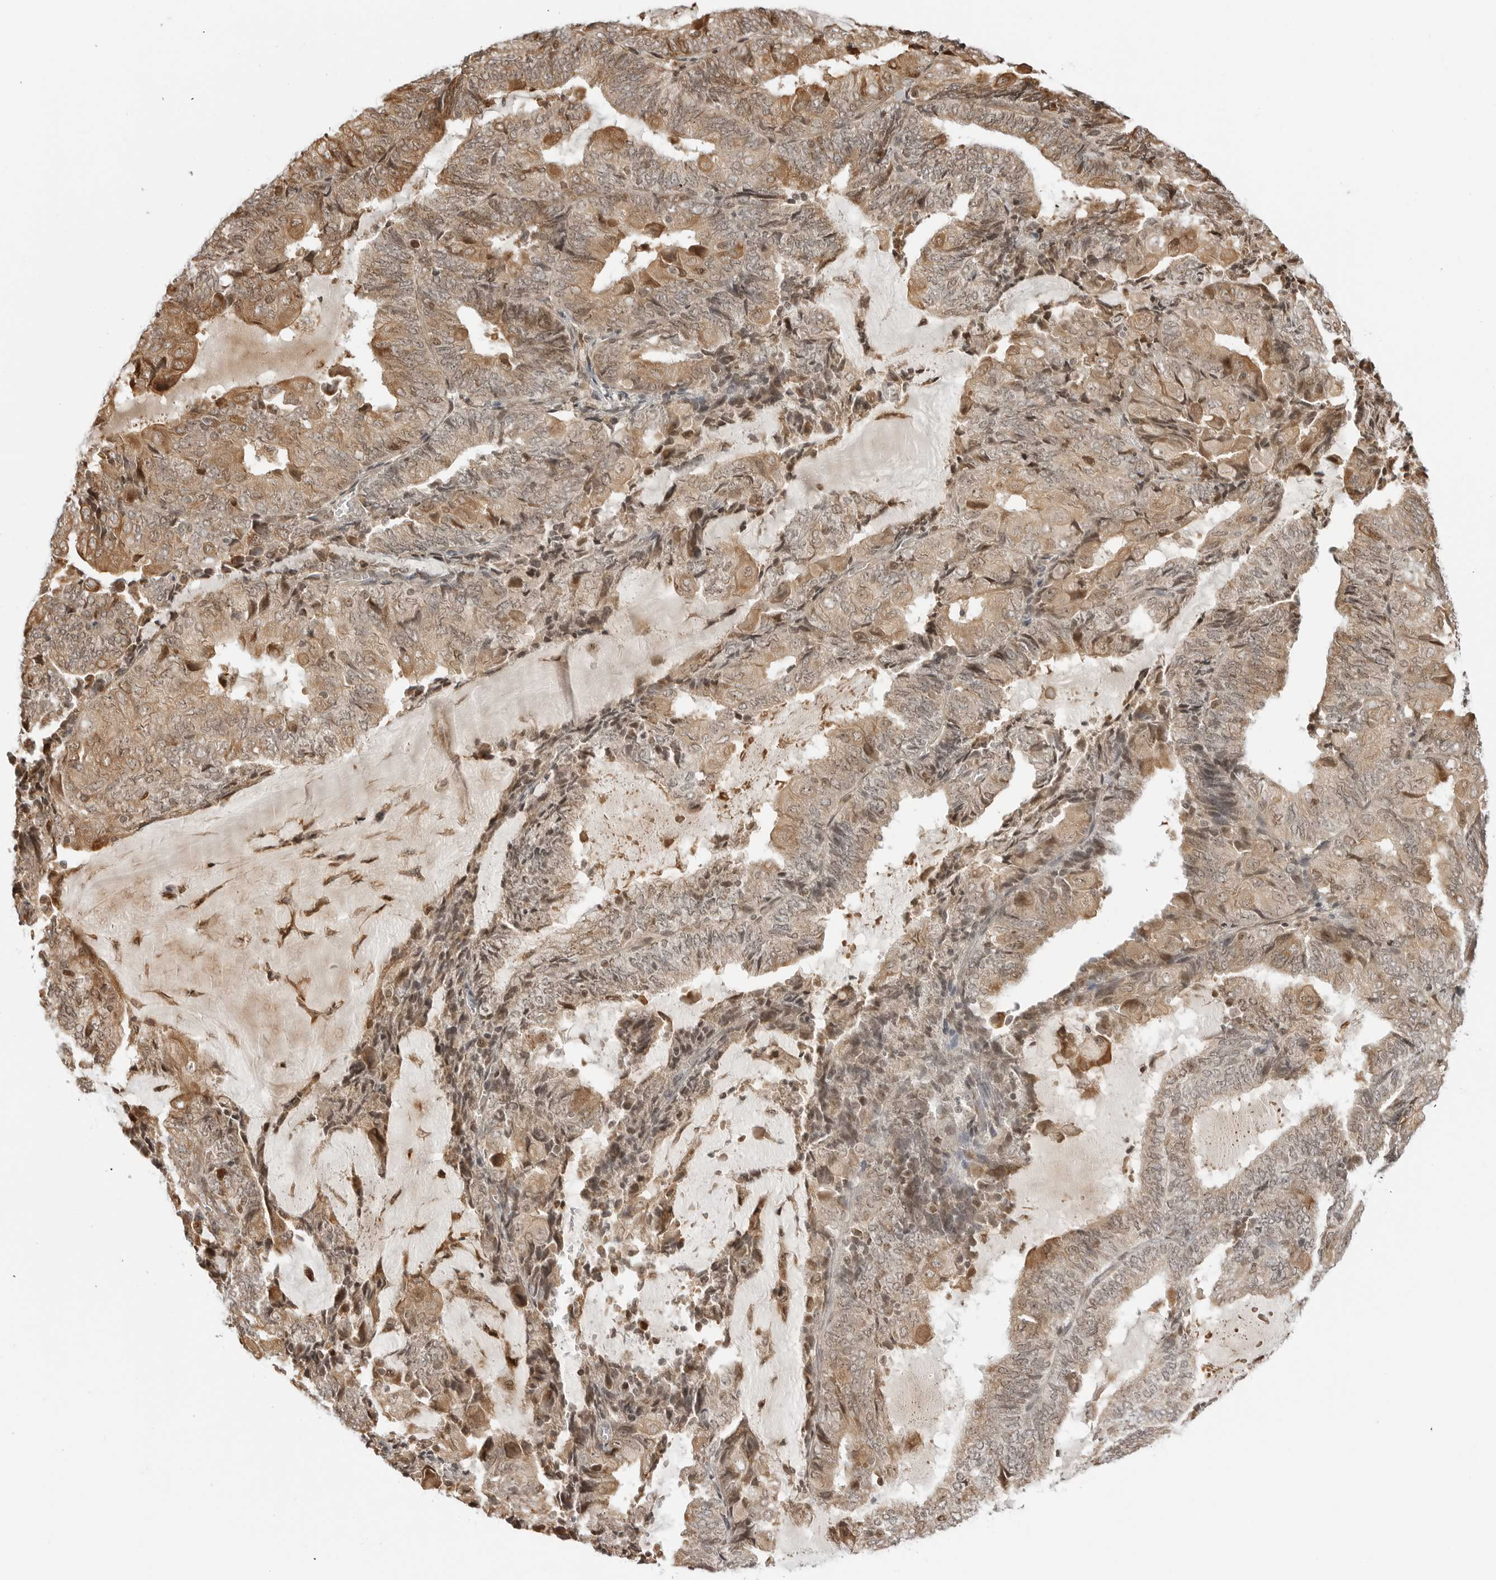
{"staining": {"intensity": "moderate", "quantity": ">75%", "location": "cytoplasmic/membranous"}, "tissue": "endometrial cancer", "cell_type": "Tumor cells", "image_type": "cancer", "snomed": [{"axis": "morphology", "description": "Adenocarcinoma, NOS"}, {"axis": "topography", "description": "Endometrium"}], "caption": "Immunohistochemistry (IHC) staining of endometrial adenocarcinoma, which displays medium levels of moderate cytoplasmic/membranous positivity in approximately >75% of tumor cells indicating moderate cytoplasmic/membranous protein staining. The staining was performed using DAB (3,3'-diaminobenzidine) (brown) for protein detection and nuclei were counterstained in hematoxylin (blue).", "gene": "TIPRL", "patient": {"sex": "female", "age": 81}}